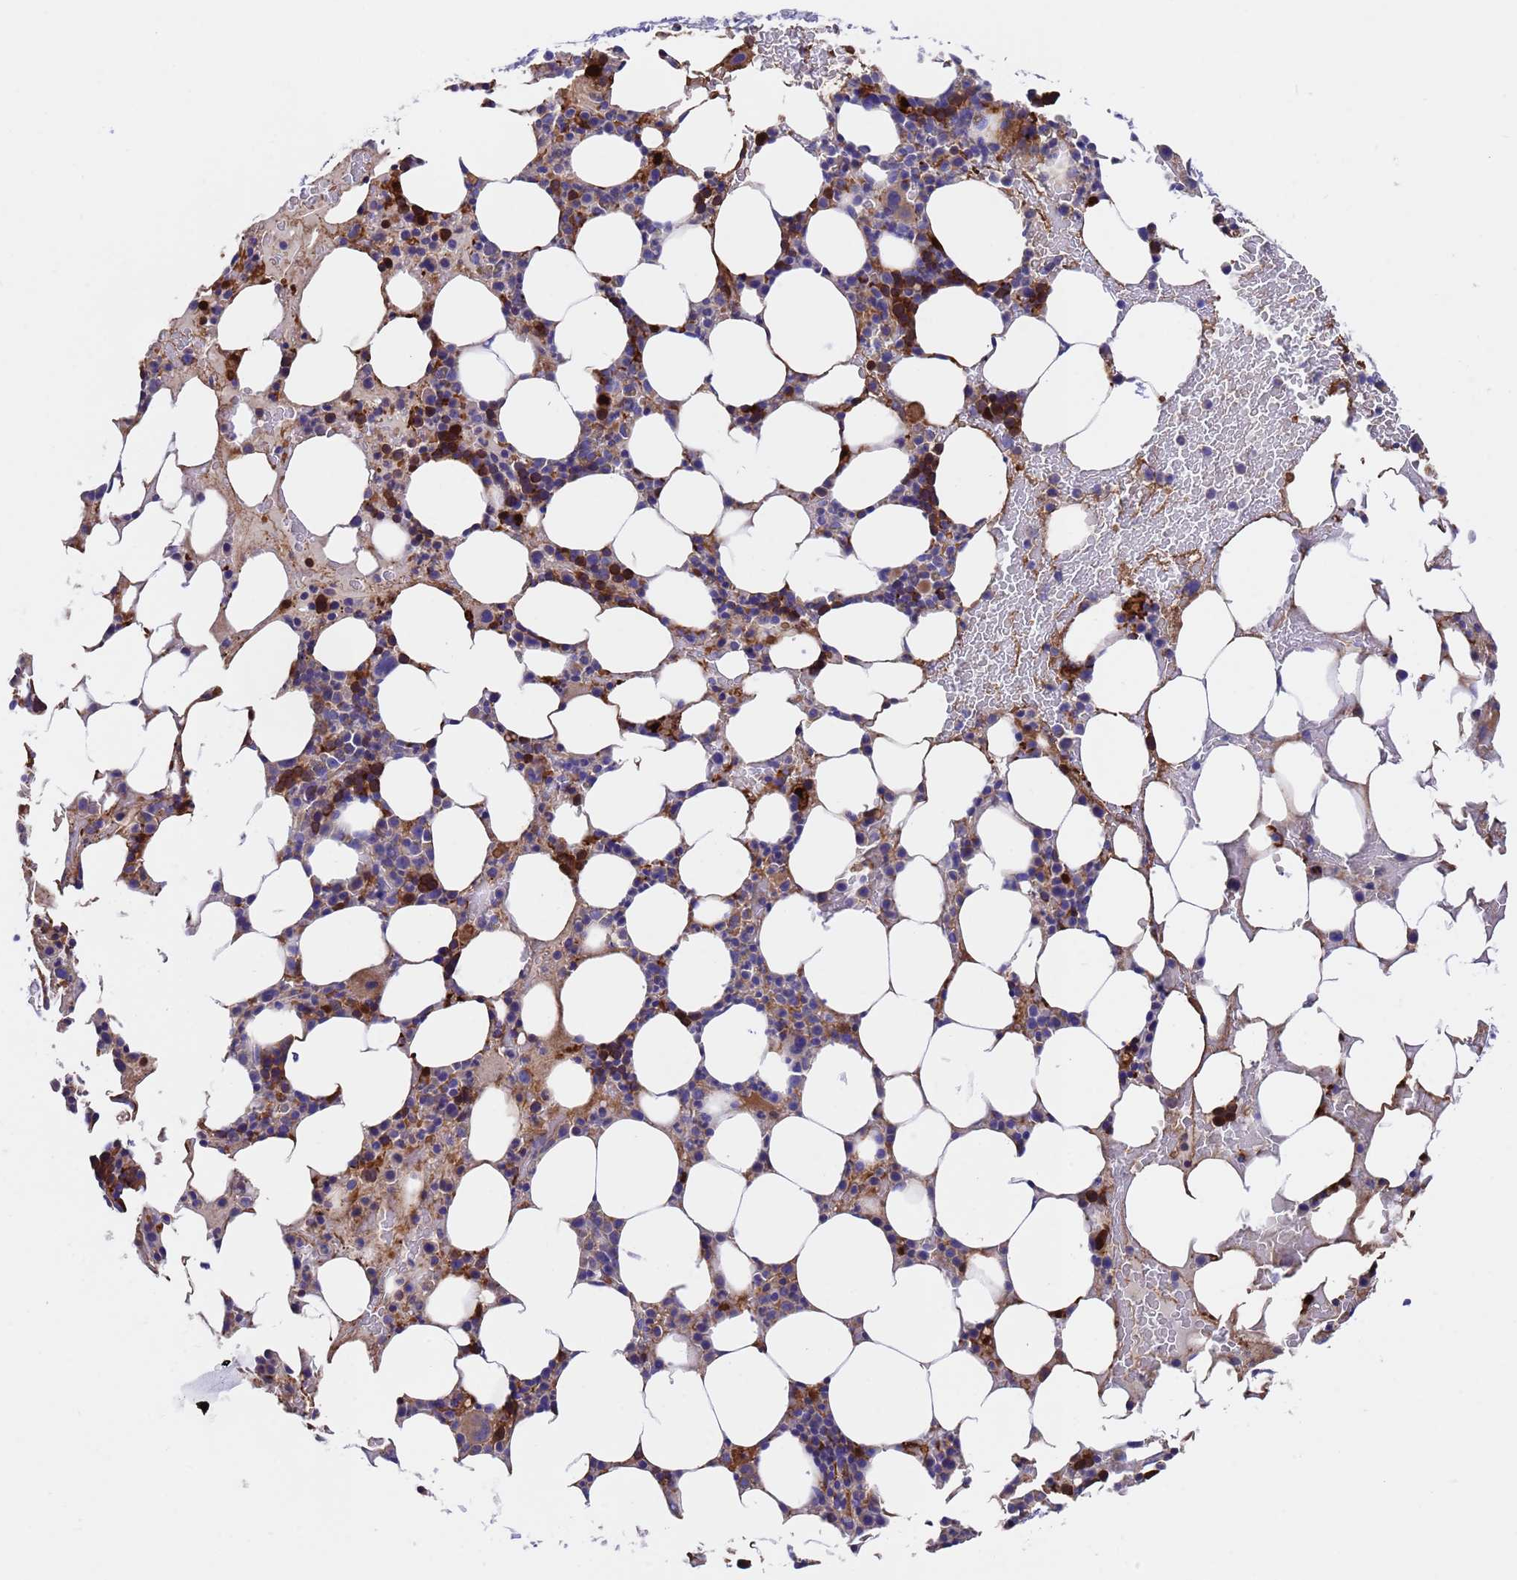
{"staining": {"intensity": "strong", "quantity": "25%-75%", "location": "cytoplasmic/membranous"}, "tissue": "bone marrow", "cell_type": "Hematopoietic cells", "image_type": "normal", "snomed": [{"axis": "morphology", "description": "Normal tissue, NOS"}, {"axis": "topography", "description": "Bone marrow"}], "caption": "An image of bone marrow stained for a protein reveals strong cytoplasmic/membranous brown staining in hematopoietic cells. The staining is performed using DAB brown chromogen to label protein expression. The nuclei are counter-stained blue using hematoxylin.", "gene": "ELP6", "patient": {"sex": "male", "age": 78}}